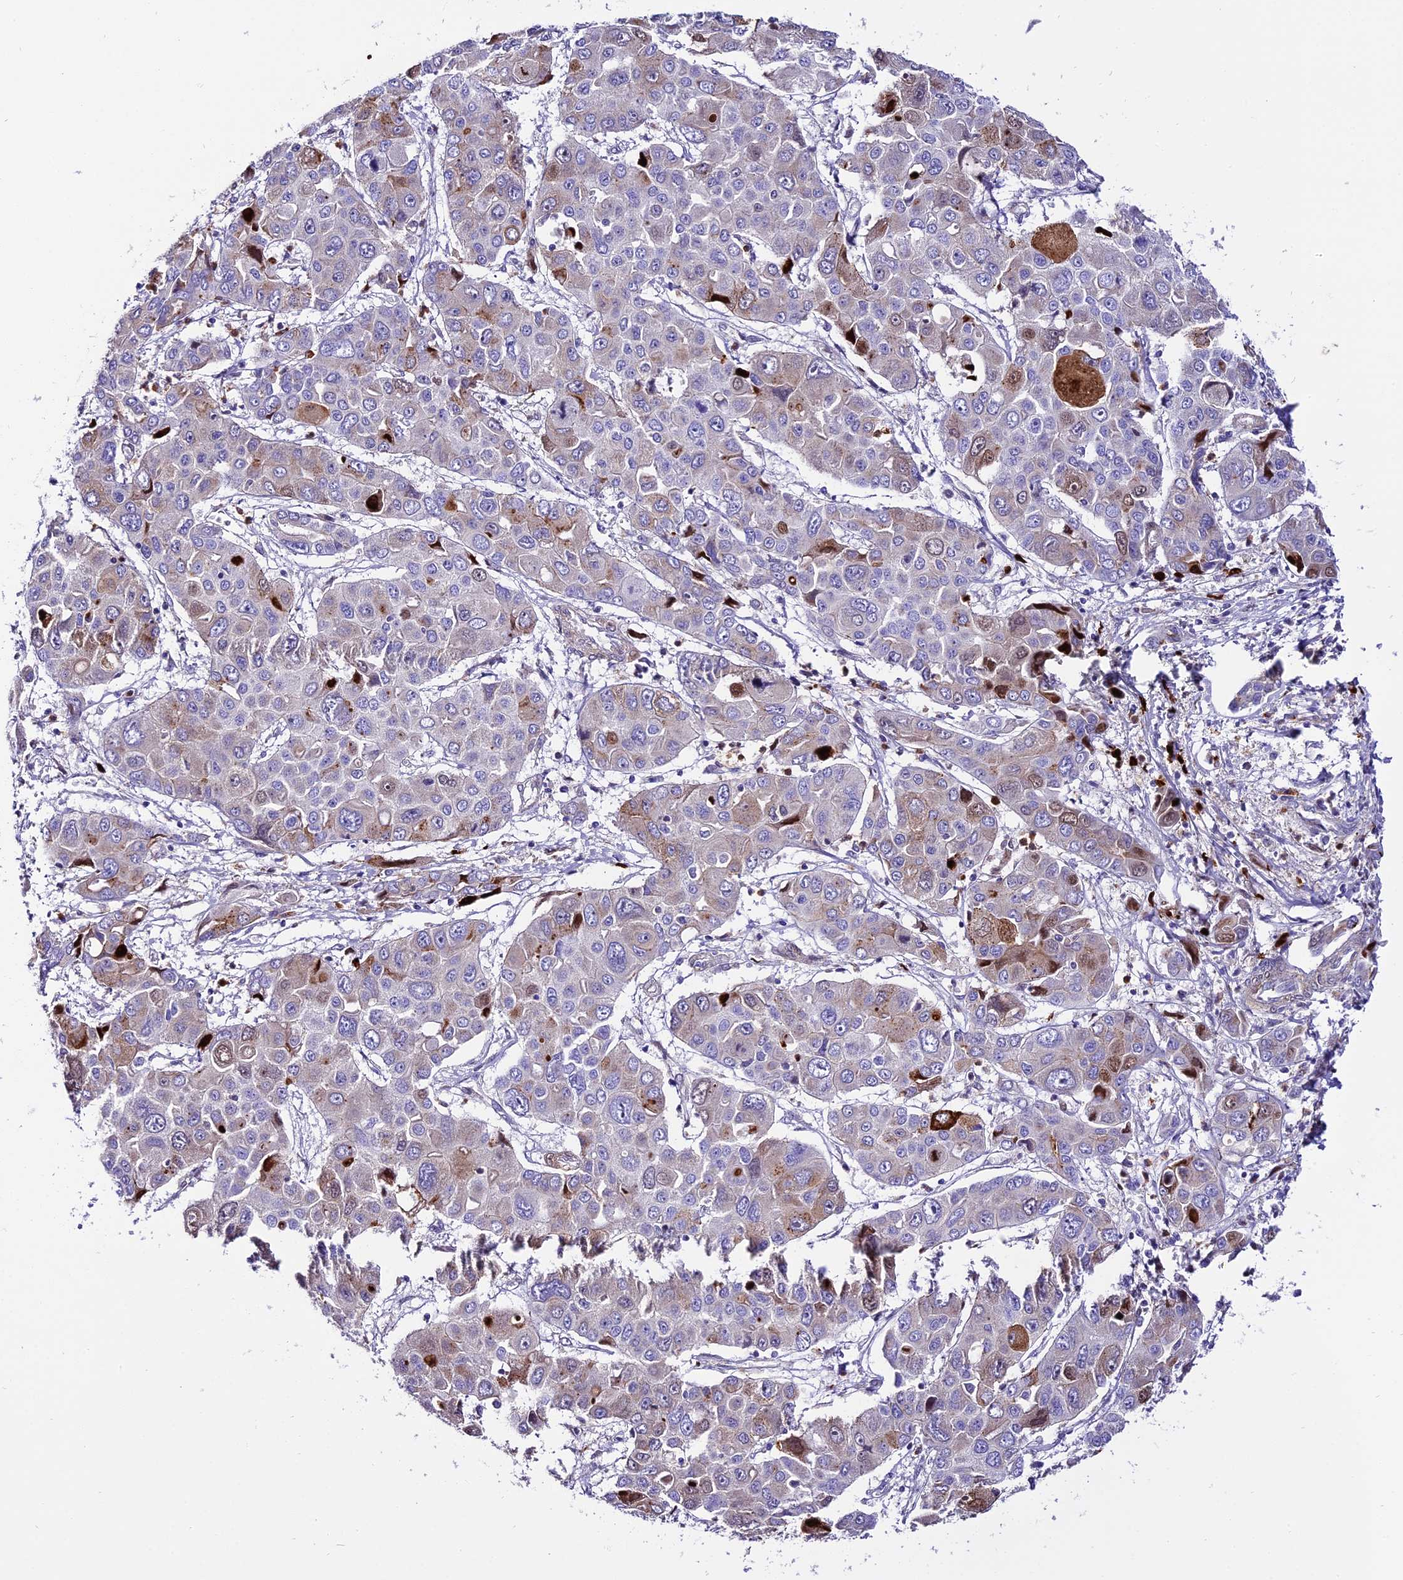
{"staining": {"intensity": "strong", "quantity": "<25%", "location": "cytoplasmic/membranous,nuclear"}, "tissue": "liver cancer", "cell_type": "Tumor cells", "image_type": "cancer", "snomed": [{"axis": "morphology", "description": "Cholangiocarcinoma"}, {"axis": "topography", "description": "Liver"}], "caption": "Human liver cancer (cholangiocarcinoma) stained for a protein (brown) shows strong cytoplasmic/membranous and nuclear positive staining in about <25% of tumor cells.", "gene": "MAP3K7CL", "patient": {"sex": "male", "age": 67}}